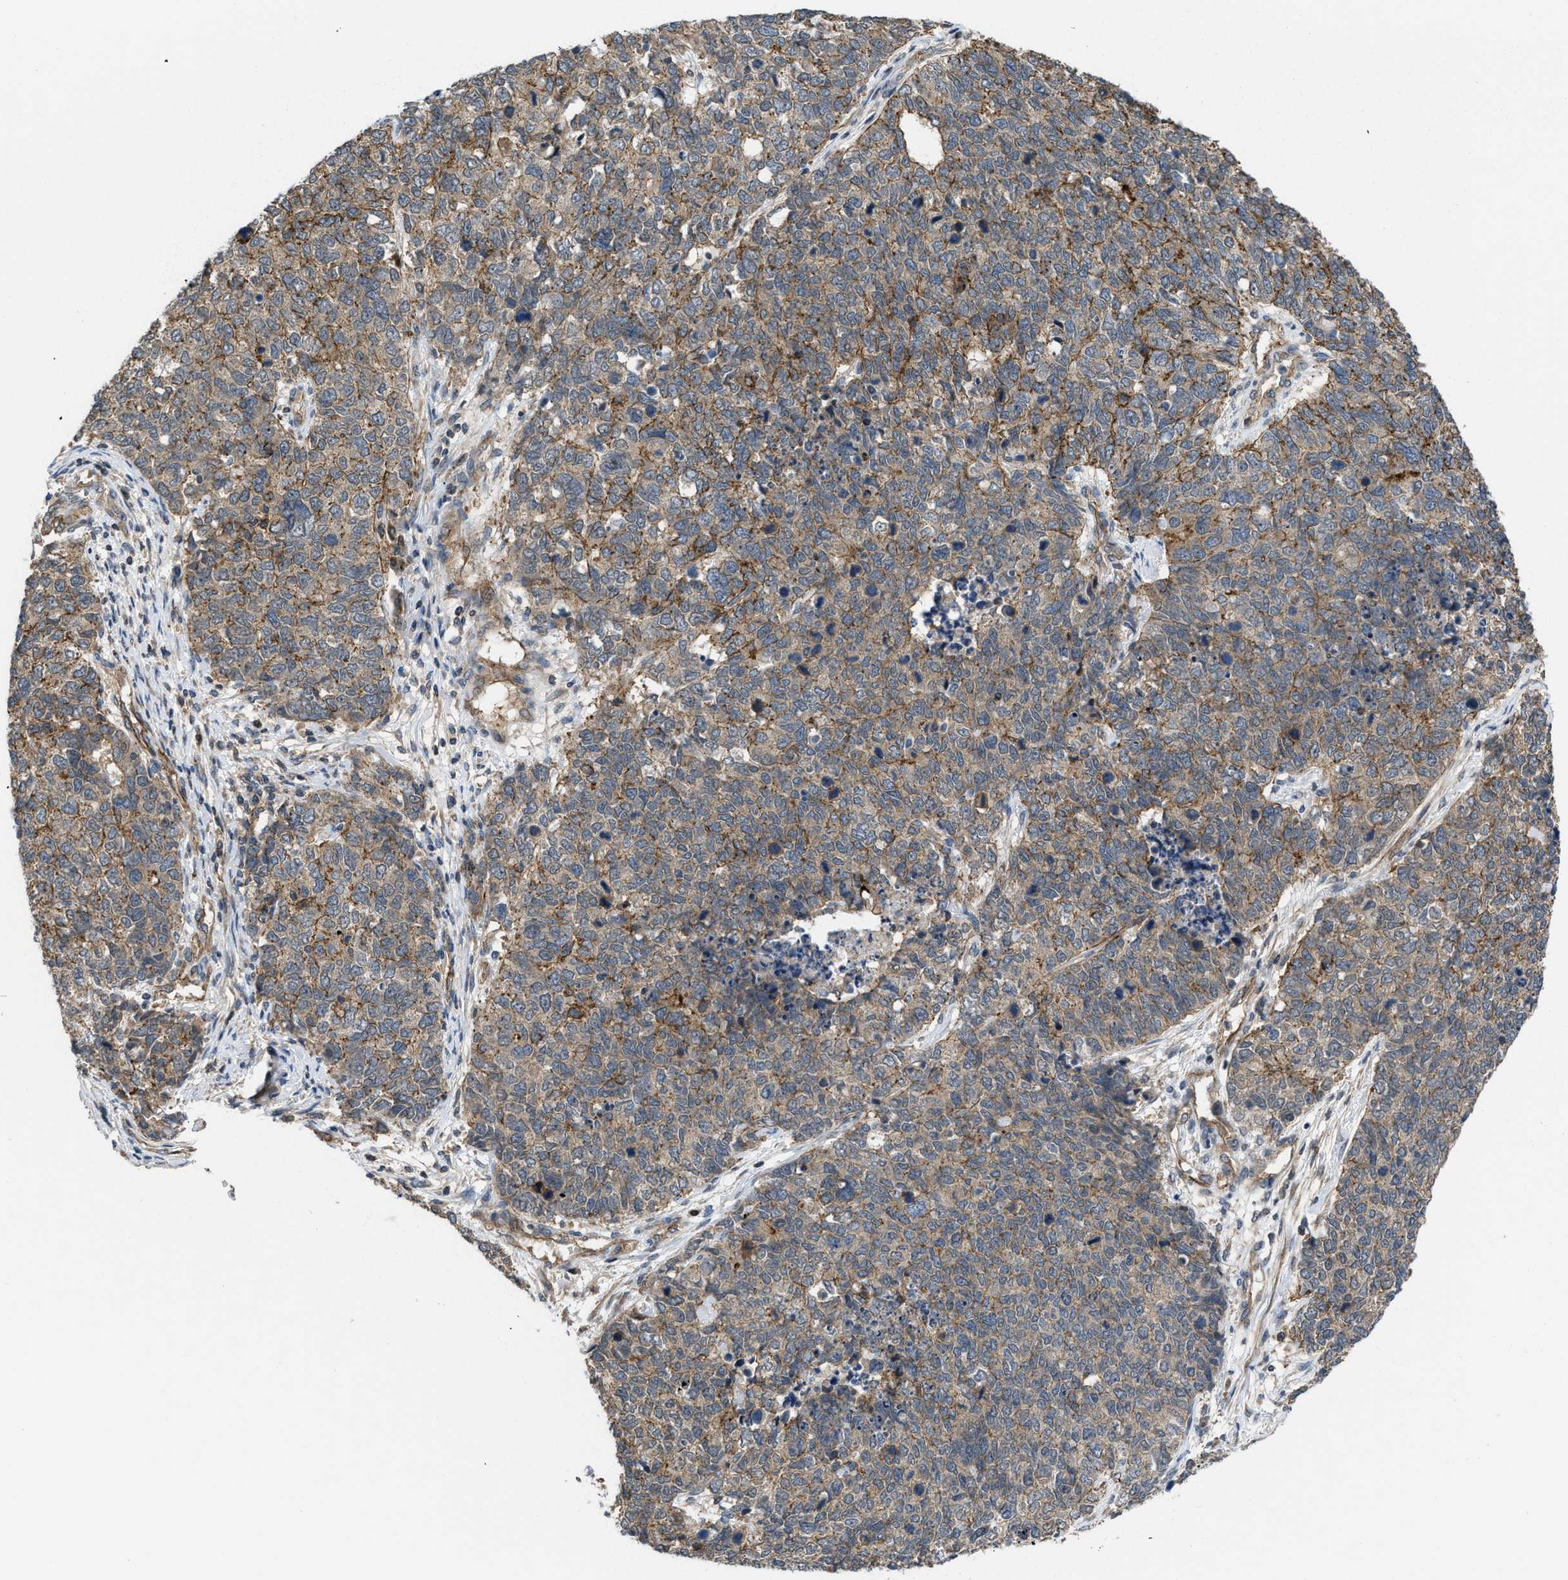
{"staining": {"intensity": "moderate", "quantity": "<25%", "location": "cytoplasmic/membranous"}, "tissue": "cervical cancer", "cell_type": "Tumor cells", "image_type": "cancer", "snomed": [{"axis": "morphology", "description": "Squamous cell carcinoma, NOS"}, {"axis": "topography", "description": "Cervix"}], "caption": "Immunohistochemical staining of human cervical squamous cell carcinoma reveals low levels of moderate cytoplasmic/membranous positivity in approximately <25% of tumor cells.", "gene": "GPATCH2L", "patient": {"sex": "female", "age": 63}}